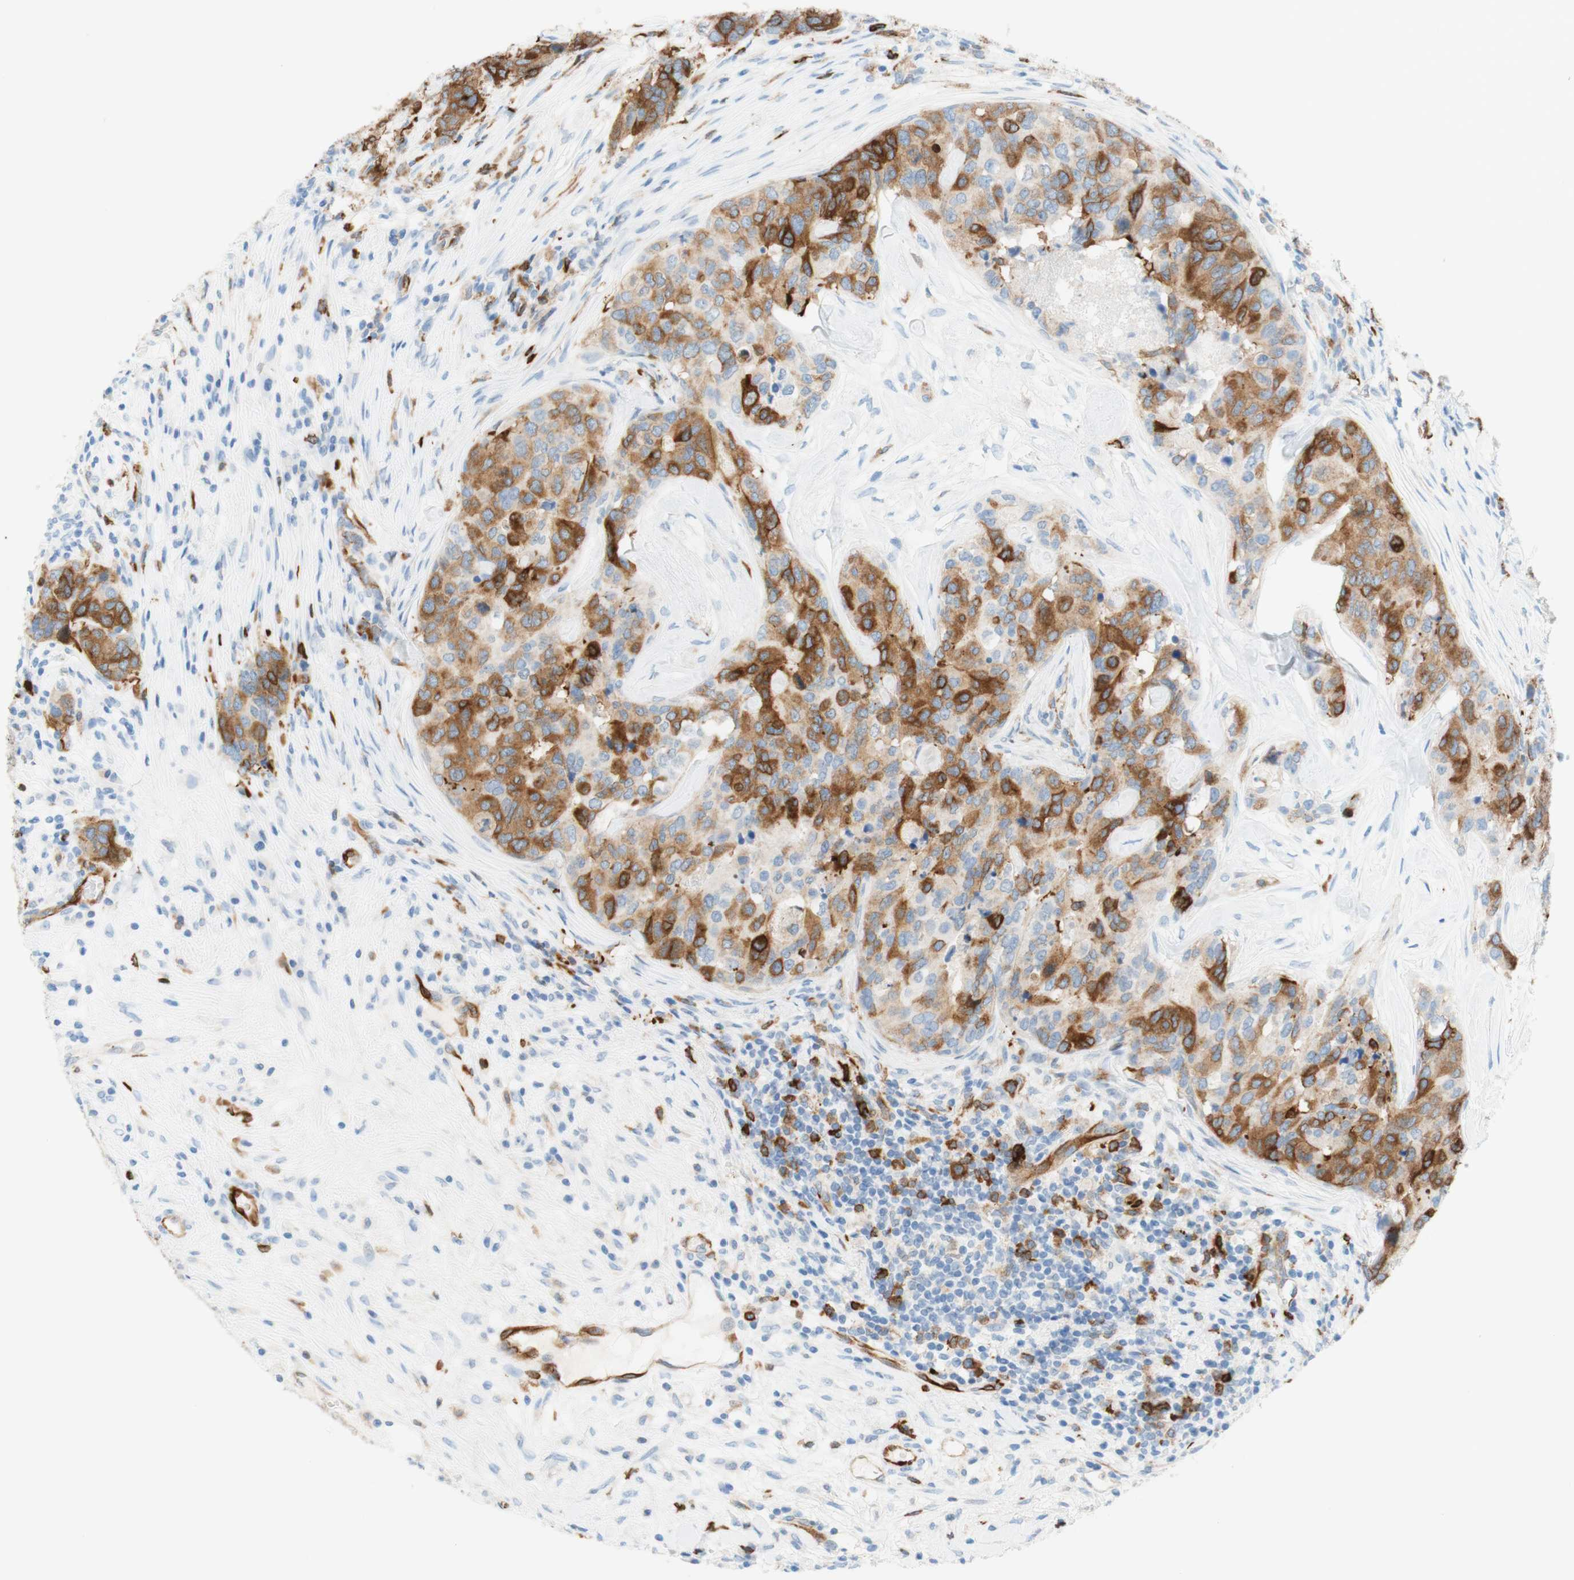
{"staining": {"intensity": "moderate", "quantity": ">75%", "location": "cytoplasmic/membranous"}, "tissue": "breast cancer", "cell_type": "Tumor cells", "image_type": "cancer", "snomed": [{"axis": "morphology", "description": "Lobular carcinoma"}, {"axis": "topography", "description": "Breast"}], "caption": "High-magnification brightfield microscopy of breast cancer stained with DAB (3,3'-diaminobenzidine) (brown) and counterstained with hematoxylin (blue). tumor cells exhibit moderate cytoplasmic/membranous staining is present in about>75% of cells. (DAB (3,3'-diaminobenzidine) = brown stain, brightfield microscopy at high magnification).", "gene": "STMN1", "patient": {"sex": "female", "age": 59}}